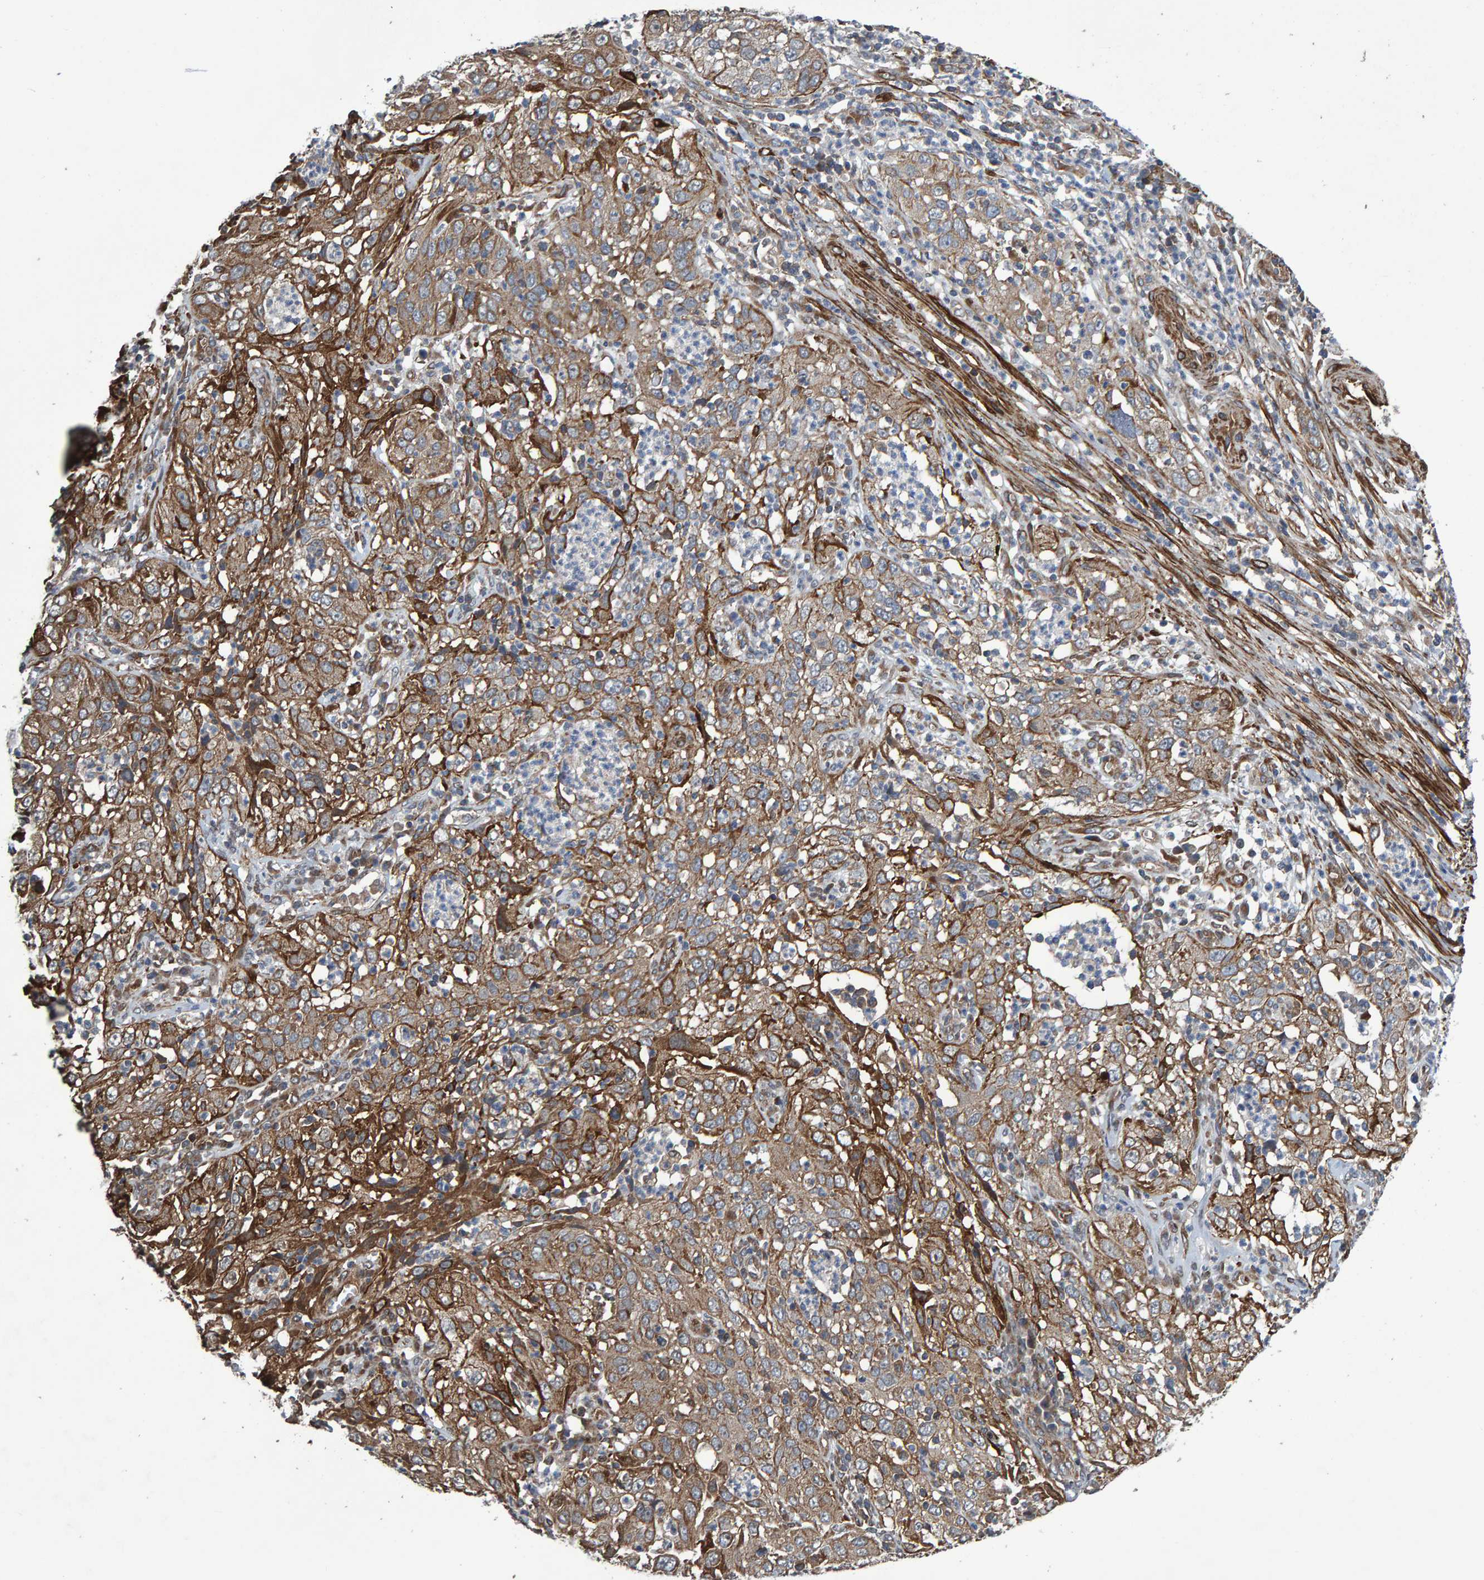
{"staining": {"intensity": "moderate", "quantity": ">75%", "location": "cytoplasmic/membranous"}, "tissue": "cervical cancer", "cell_type": "Tumor cells", "image_type": "cancer", "snomed": [{"axis": "morphology", "description": "Squamous cell carcinoma, NOS"}, {"axis": "topography", "description": "Cervix"}], "caption": "Tumor cells demonstrate medium levels of moderate cytoplasmic/membranous positivity in approximately >75% of cells in cervical cancer (squamous cell carcinoma).", "gene": "SLIT2", "patient": {"sex": "female", "age": 32}}